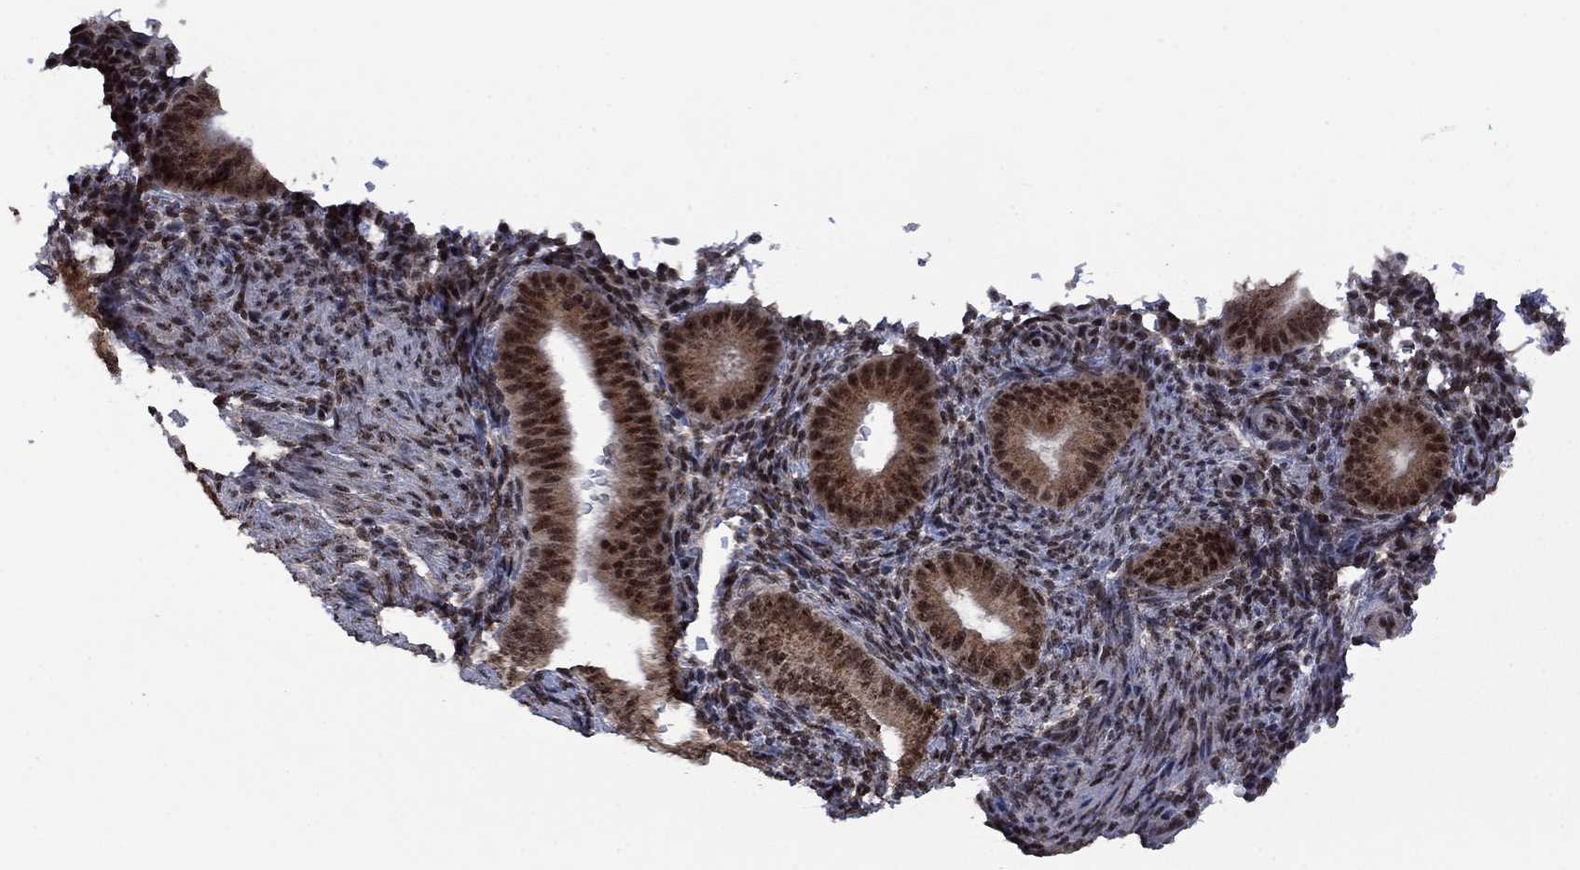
{"staining": {"intensity": "moderate", "quantity": "25%-75%", "location": "nuclear"}, "tissue": "endometrium", "cell_type": "Cells in endometrial stroma", "image_type": "normal", "snomed": [{"axis": "morphology", "description": "Normal tissue, NOS"}, {"axis": "topography", "description": "Endometrium"}], "caption": "DAB (3,3'-diaminobenzidine) immunohistochemical staining of unremarkable endometrium shows moderate nuclear protein expression in approximately 25%-75% of cells in endometrial stroma. Nuclei are stained in blue.", "gene": "FBLL1", "patient": {"sex": "female", "age": 39}}